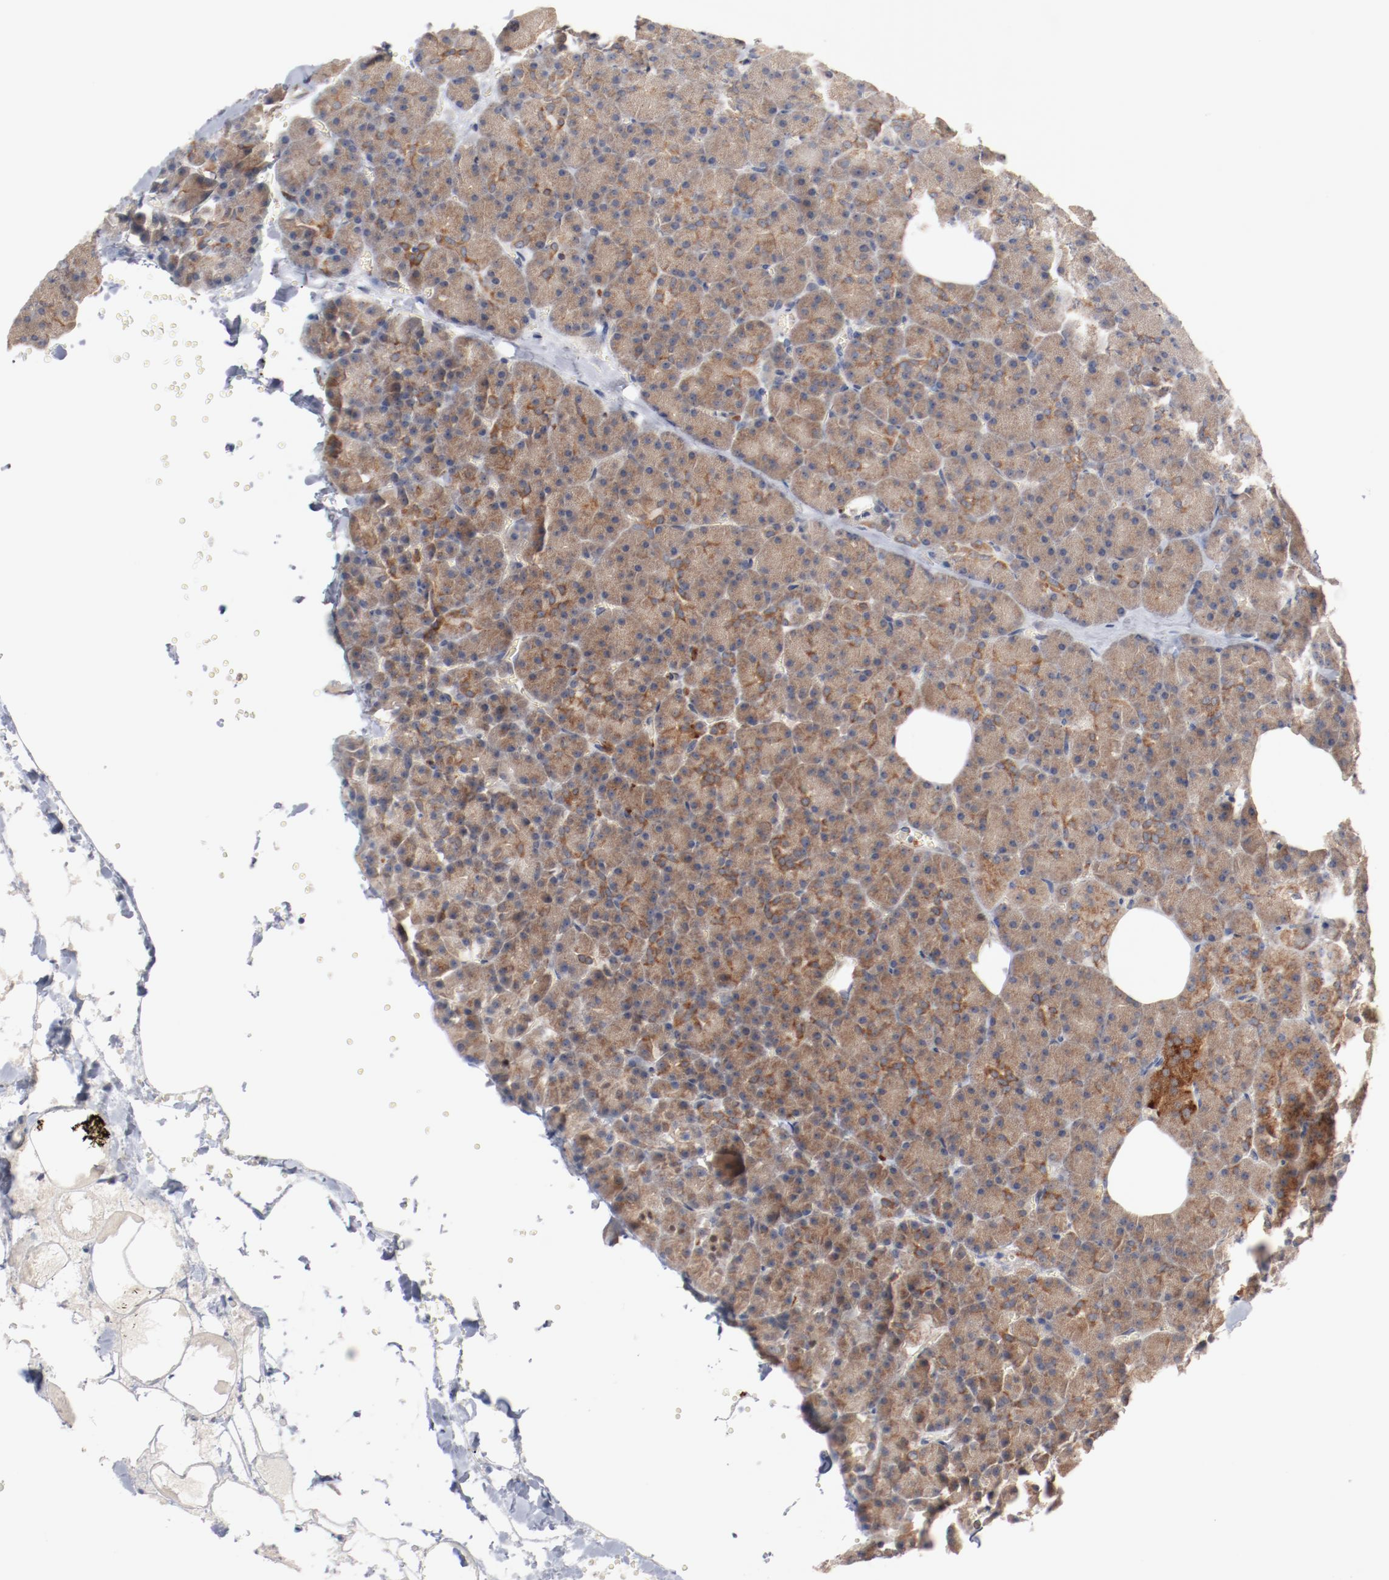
{"staining": {"intensity": "moderate", "quantity": ">75%", "location": "cytoplasmic/membranous"}, "tissue": "pancreas", "cell_type": "Exocrine glandular cells", "image_type": "normal", "snomed": [{"axis": "morphology", "description": "Normal tissue, NOS"}, {"axis": "topography", "description": "Pancreas"}], "caption": "This is a photomicrograph of immunohistochemistry (IHC) staining of benign pancreas, which shows moderate expression in the cytoplasmic/membranous of exocrine glandular cells.", "gene": "RNASE11", "patient": {"sex": "female", "age": 35}}